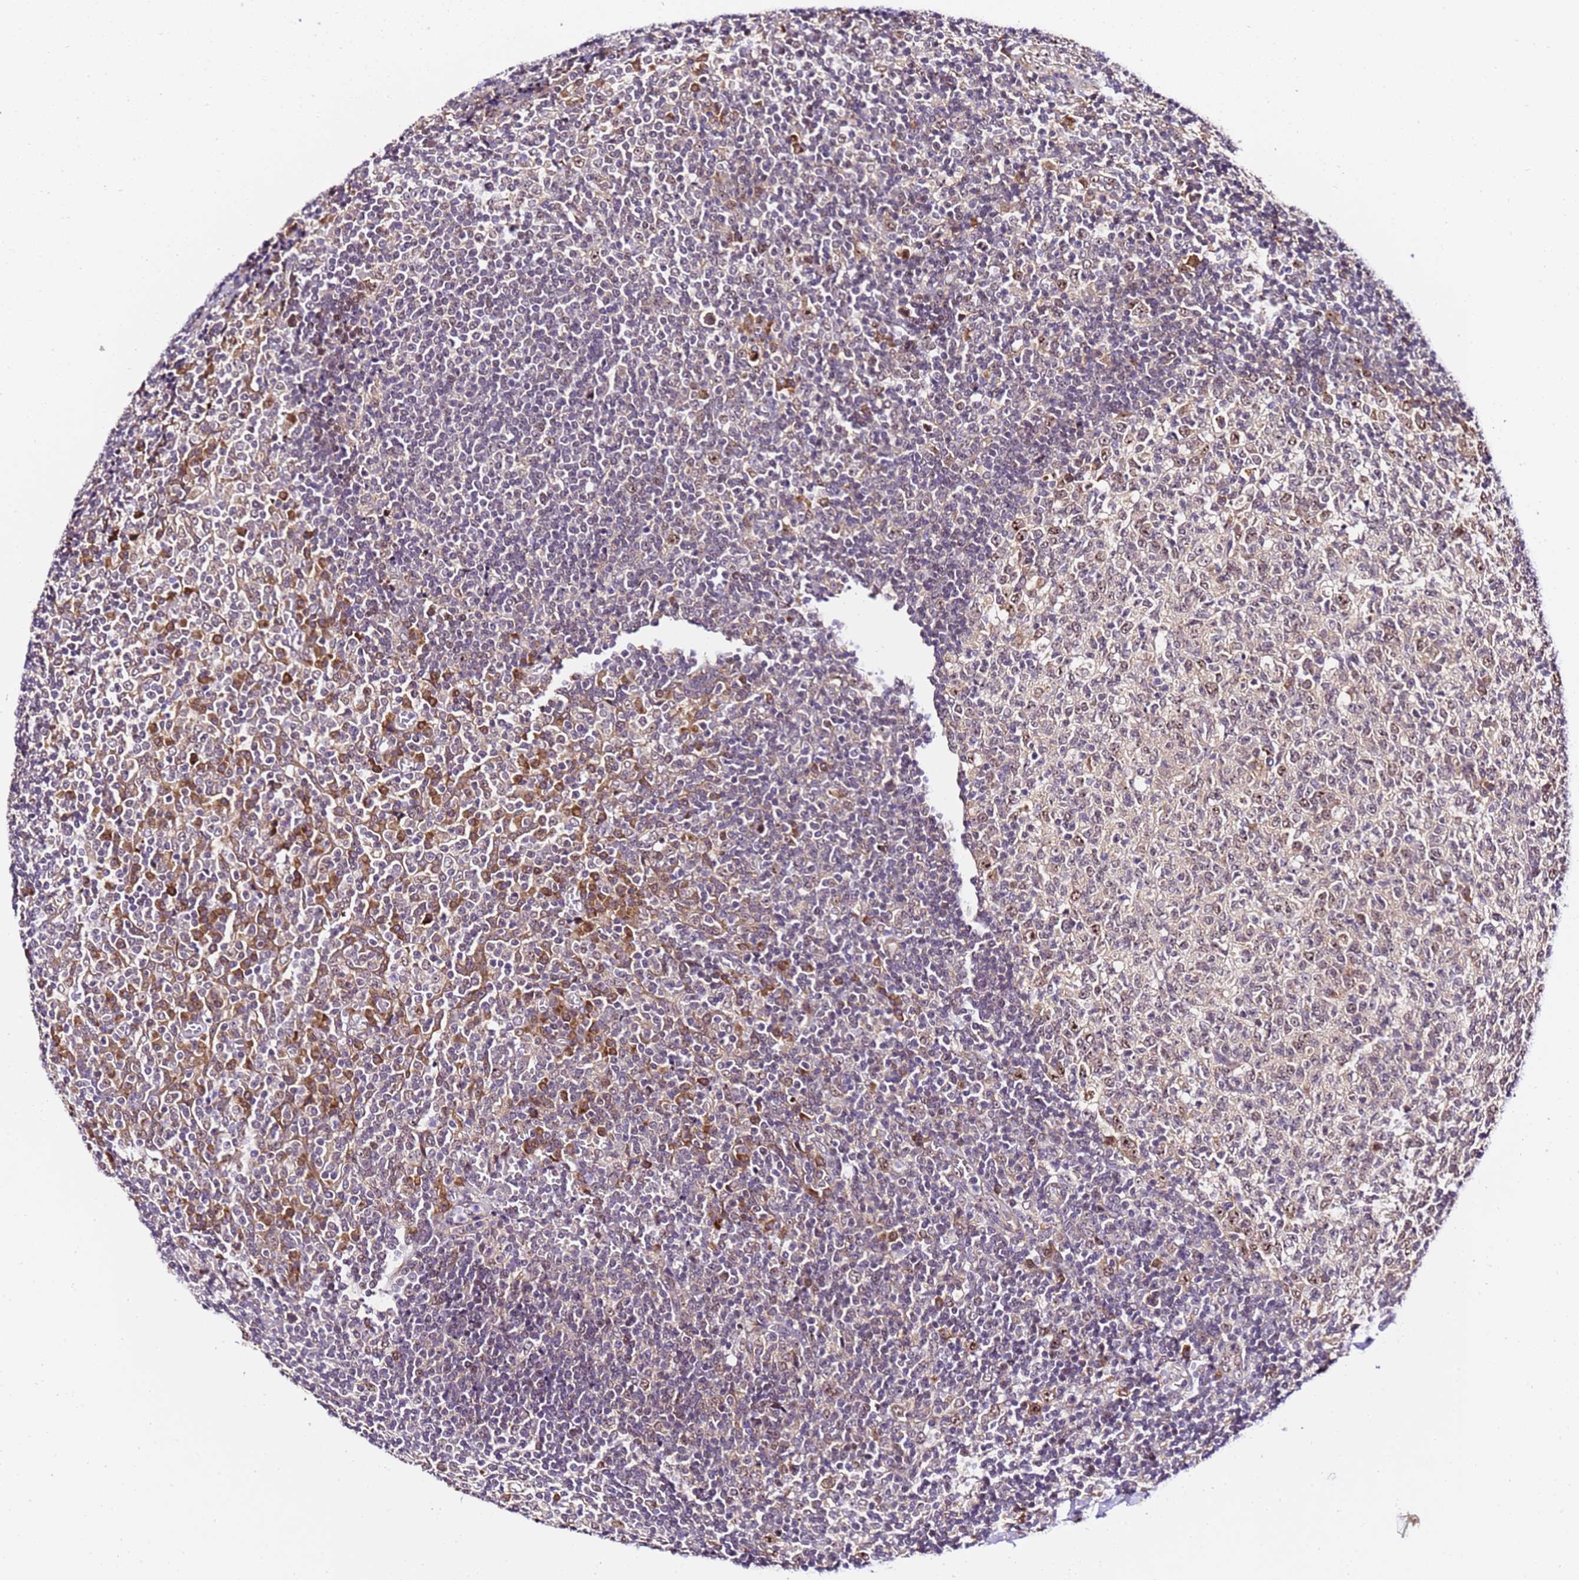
{"staining": {"intensity": "moderate", "quantity": "25%-75%", "location": "nuclear"}, "tissue": "tonsil", "cell_type": "Germinal center cells", "image_type": "normal", "snomed": [{"axis": "morphology", "description": "Normal tissue, NOS"}, {"axis": "topography", "description": "Tonsil"}], "caption": "This is a histology image of immunohistochemistry staining of unremarkable tonsil, which shows moderate staining in the nuclear of germinal center cells.", "gene": "SLX4IP", "patient": {"sex": "female", "age": 19}}